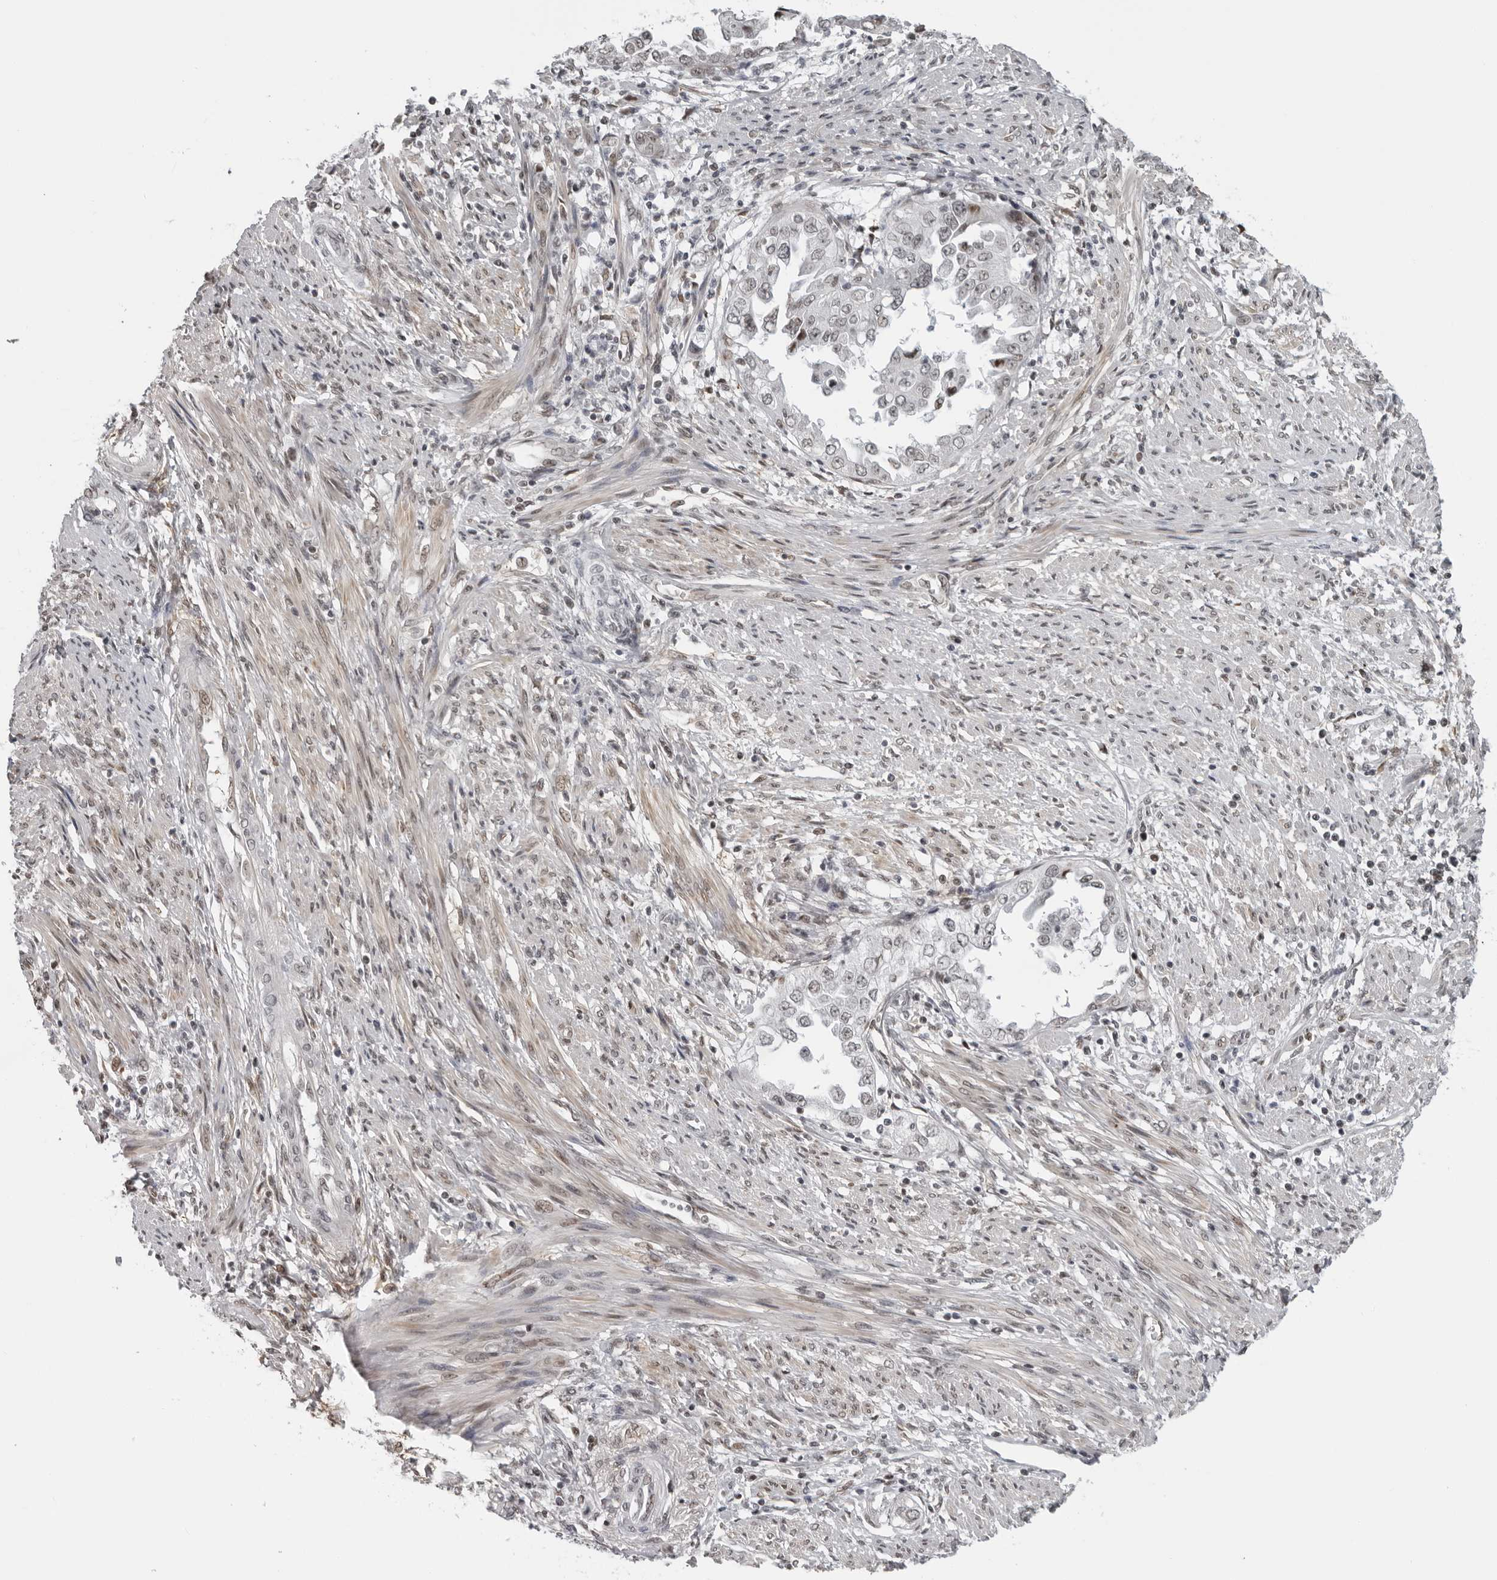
{"staining": {"intensity": "weak", "quantity": "<25%", "location": "nuclear"}, "tissue": "endometrial cancer", "cell_type": "Tumor cells", "image_type": "cancer", "snomed": [{"axis": "morphology", "description": "Adenocarcinoma, NOS"}, {"axis": "topography", "description": "Endometrium"}], "caption": "IHC of endometrial cancer demonstrates no positivity in tumor cells.", "gene": "MAF", "patient": {"sex": "female", "age": 85}}